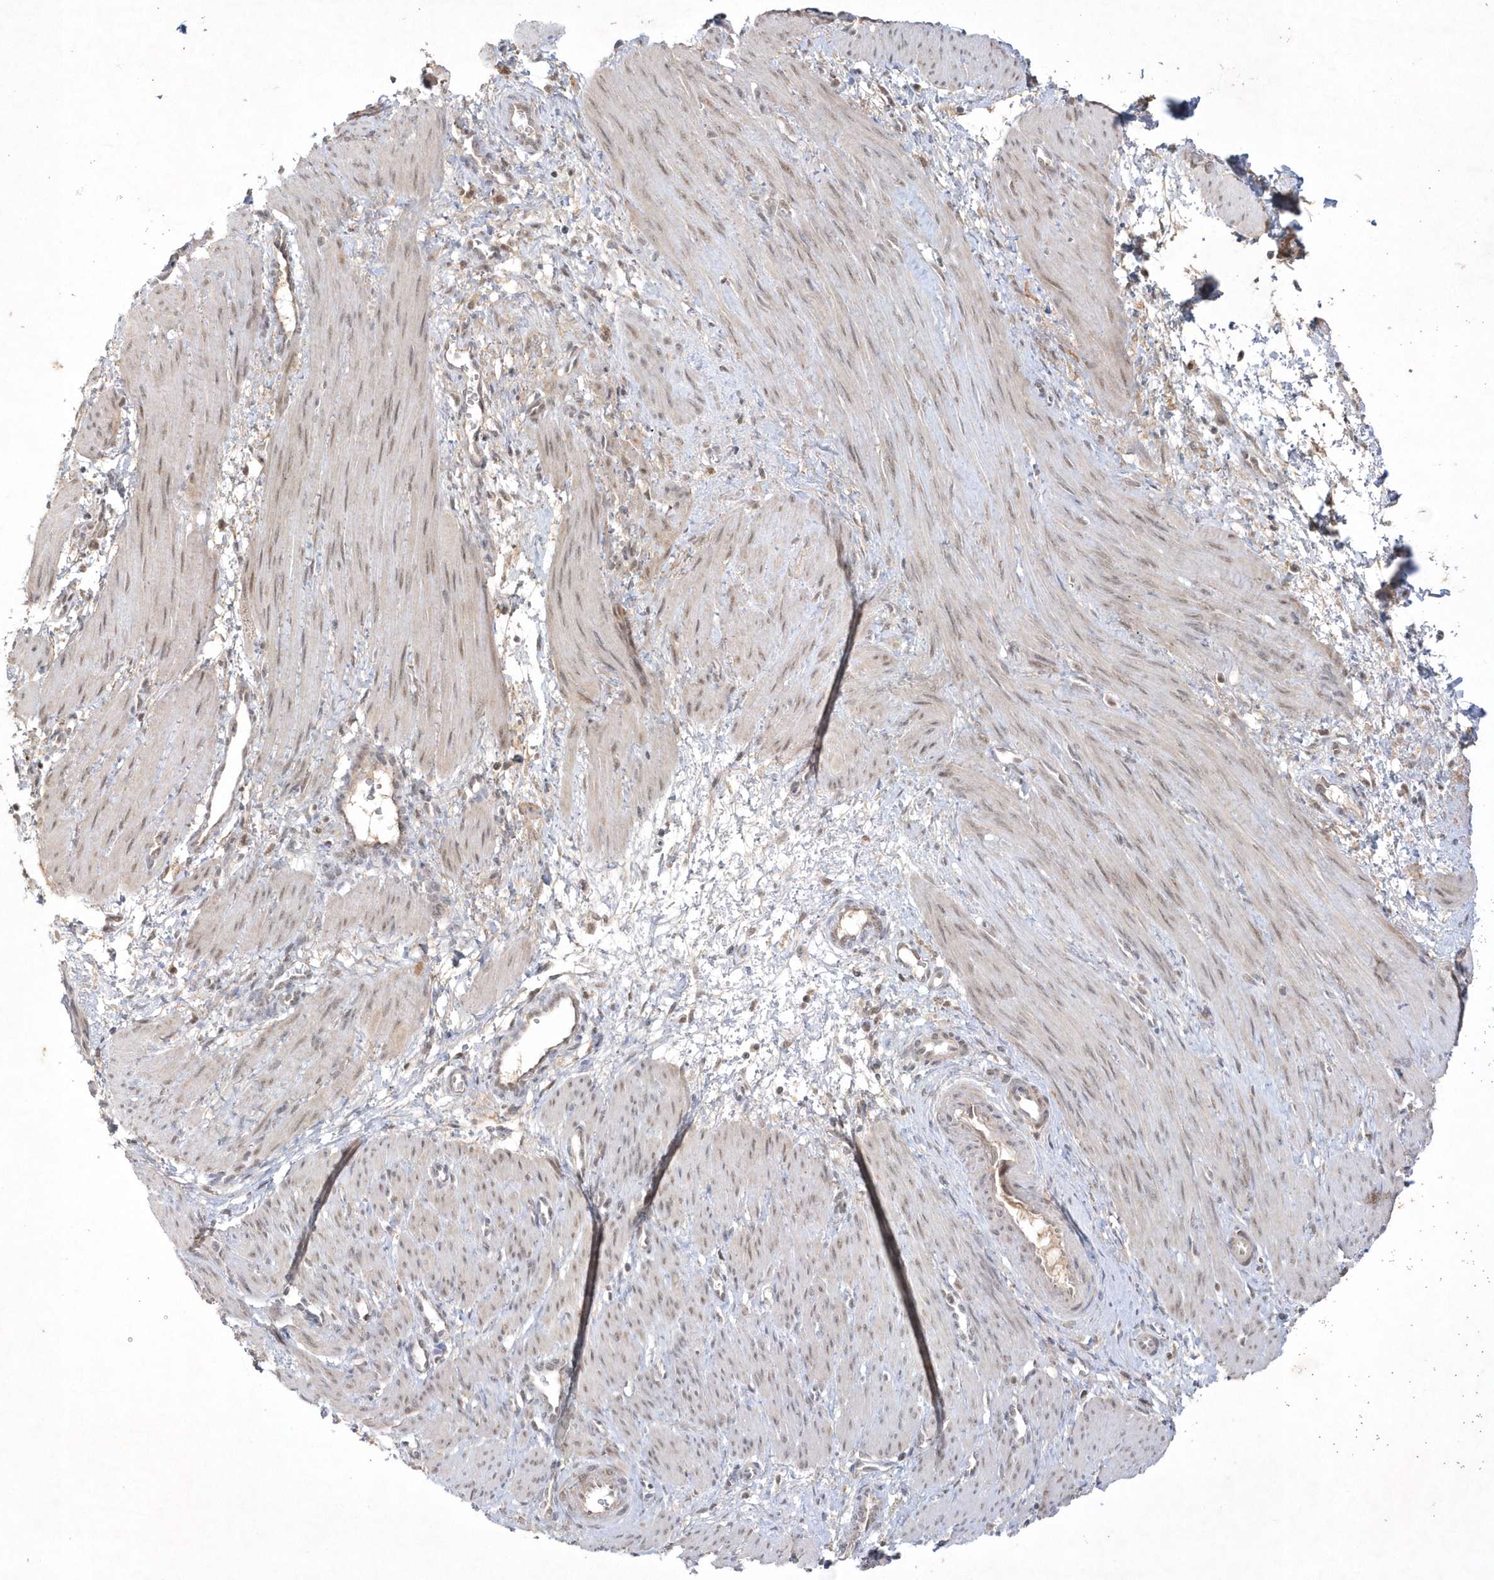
{"staining": {"intensity": "weak", "quantity": "25%-75%", "location": "nuclear"}, "tissue": "smooth muscle", "cell_type": "Smooth muscle cells", "image_type": "normal", "snomed": [{"axis": "morphology", "description": "Normal tissue, NOS"}, {"axis": "topography", "description": "Endometrium"}], "caption": "The photomicrograph reveals staining of unremarkable smooth muscle, revealing weak nuclear protein positivity (brown color) within smooth muscle cells.", "gene": "CPSF3", "patient": {"sex": "female", "age": 33}}